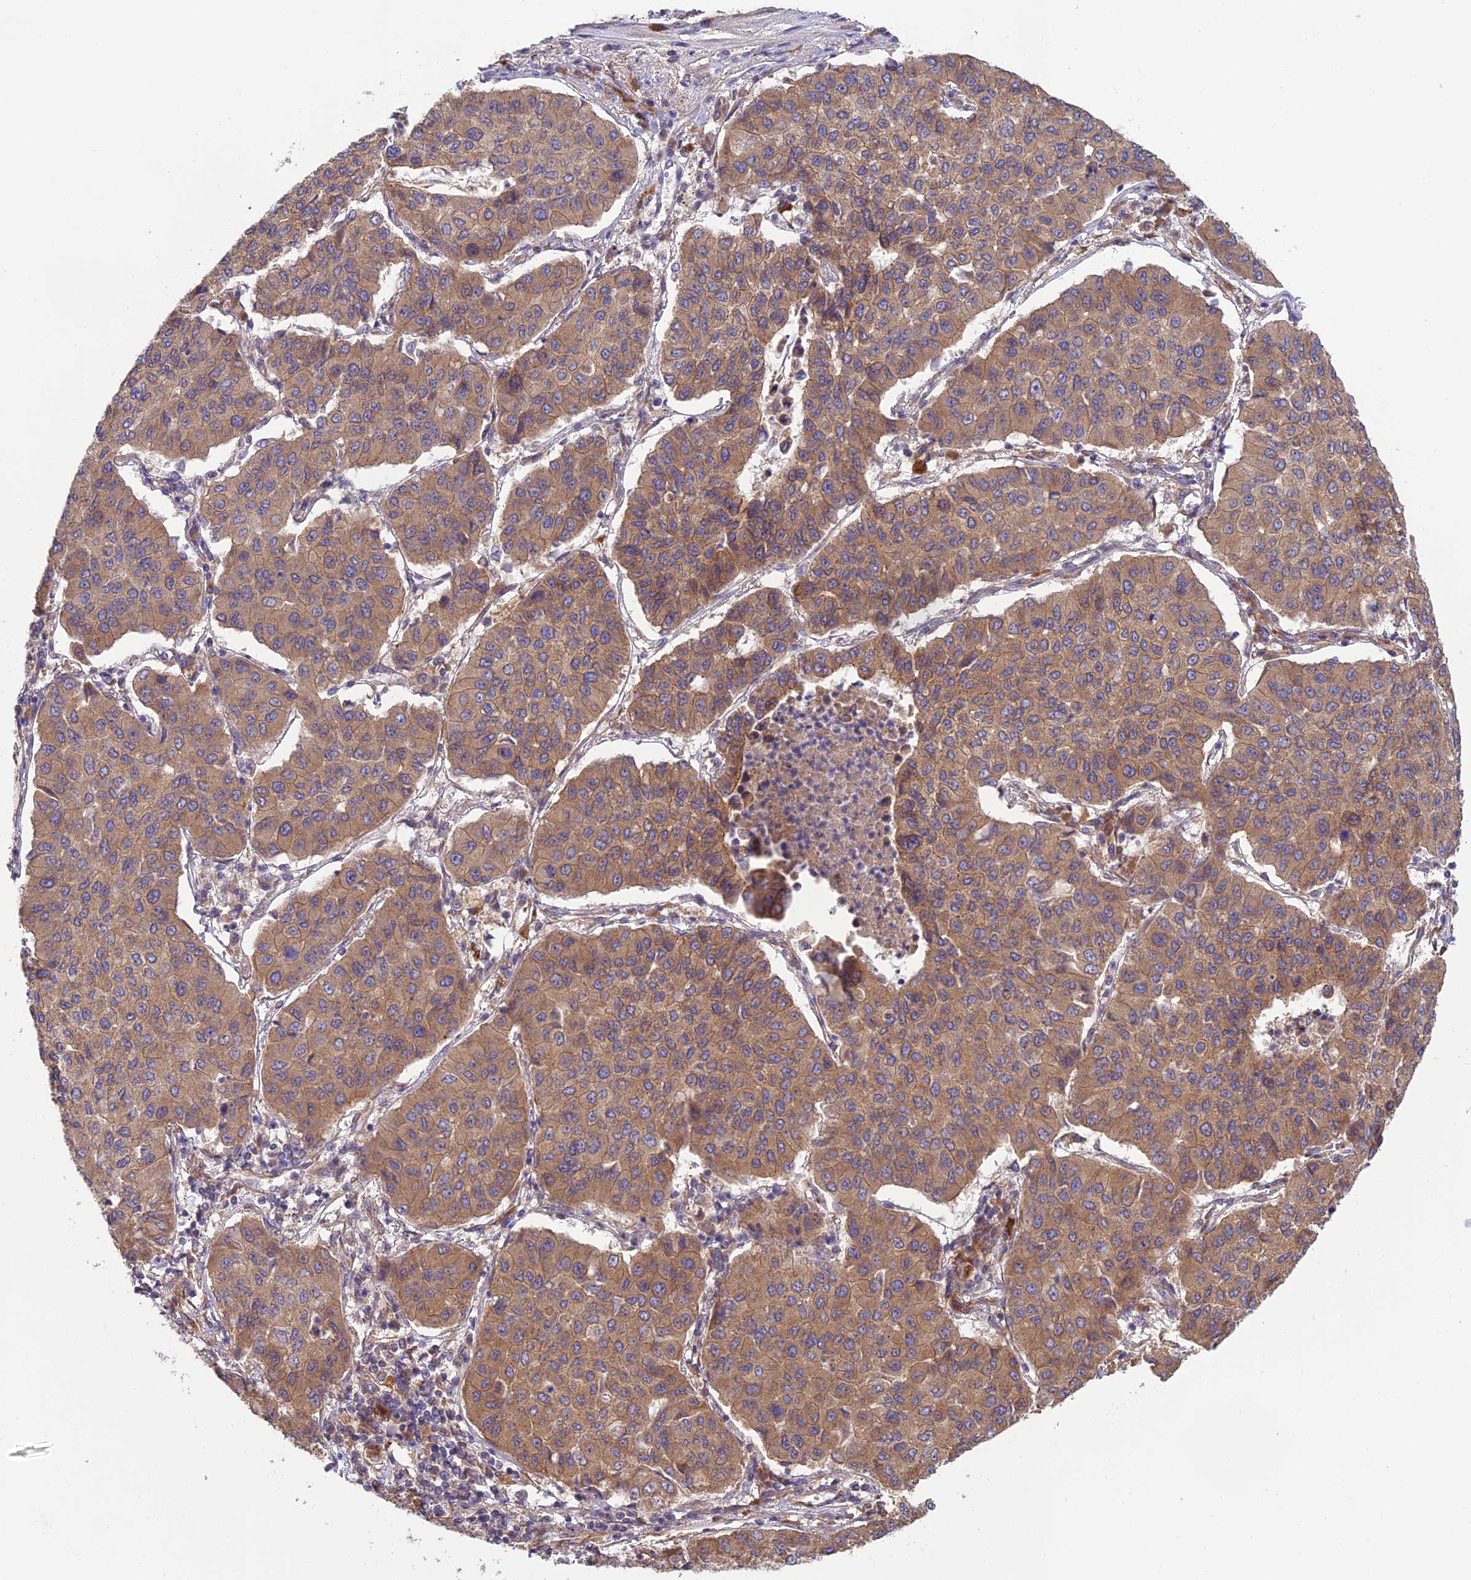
{"staining": {"intensity": "moderate", "quantity": ">75%", "location": "cytoplasmic/membranous"}, "tissue": "lung cancer", "cell_type": "Tumor cells", "image_type": "cancer", "snomed": [{"axis": "morphology", "description": "Squamous cell carcinoma, NOS"}, {"axis": "topography", "description": "Lung"}], "caption": "The histopathology image shows immunohistochemical staining of lung cancer (squamous cell carcinoma). There is moderate cytoplasmic/membranous expression is present in about >75% of tumor cells.", "gene": "MRNIP", "patient": {"sex": "male", "age": 74}}